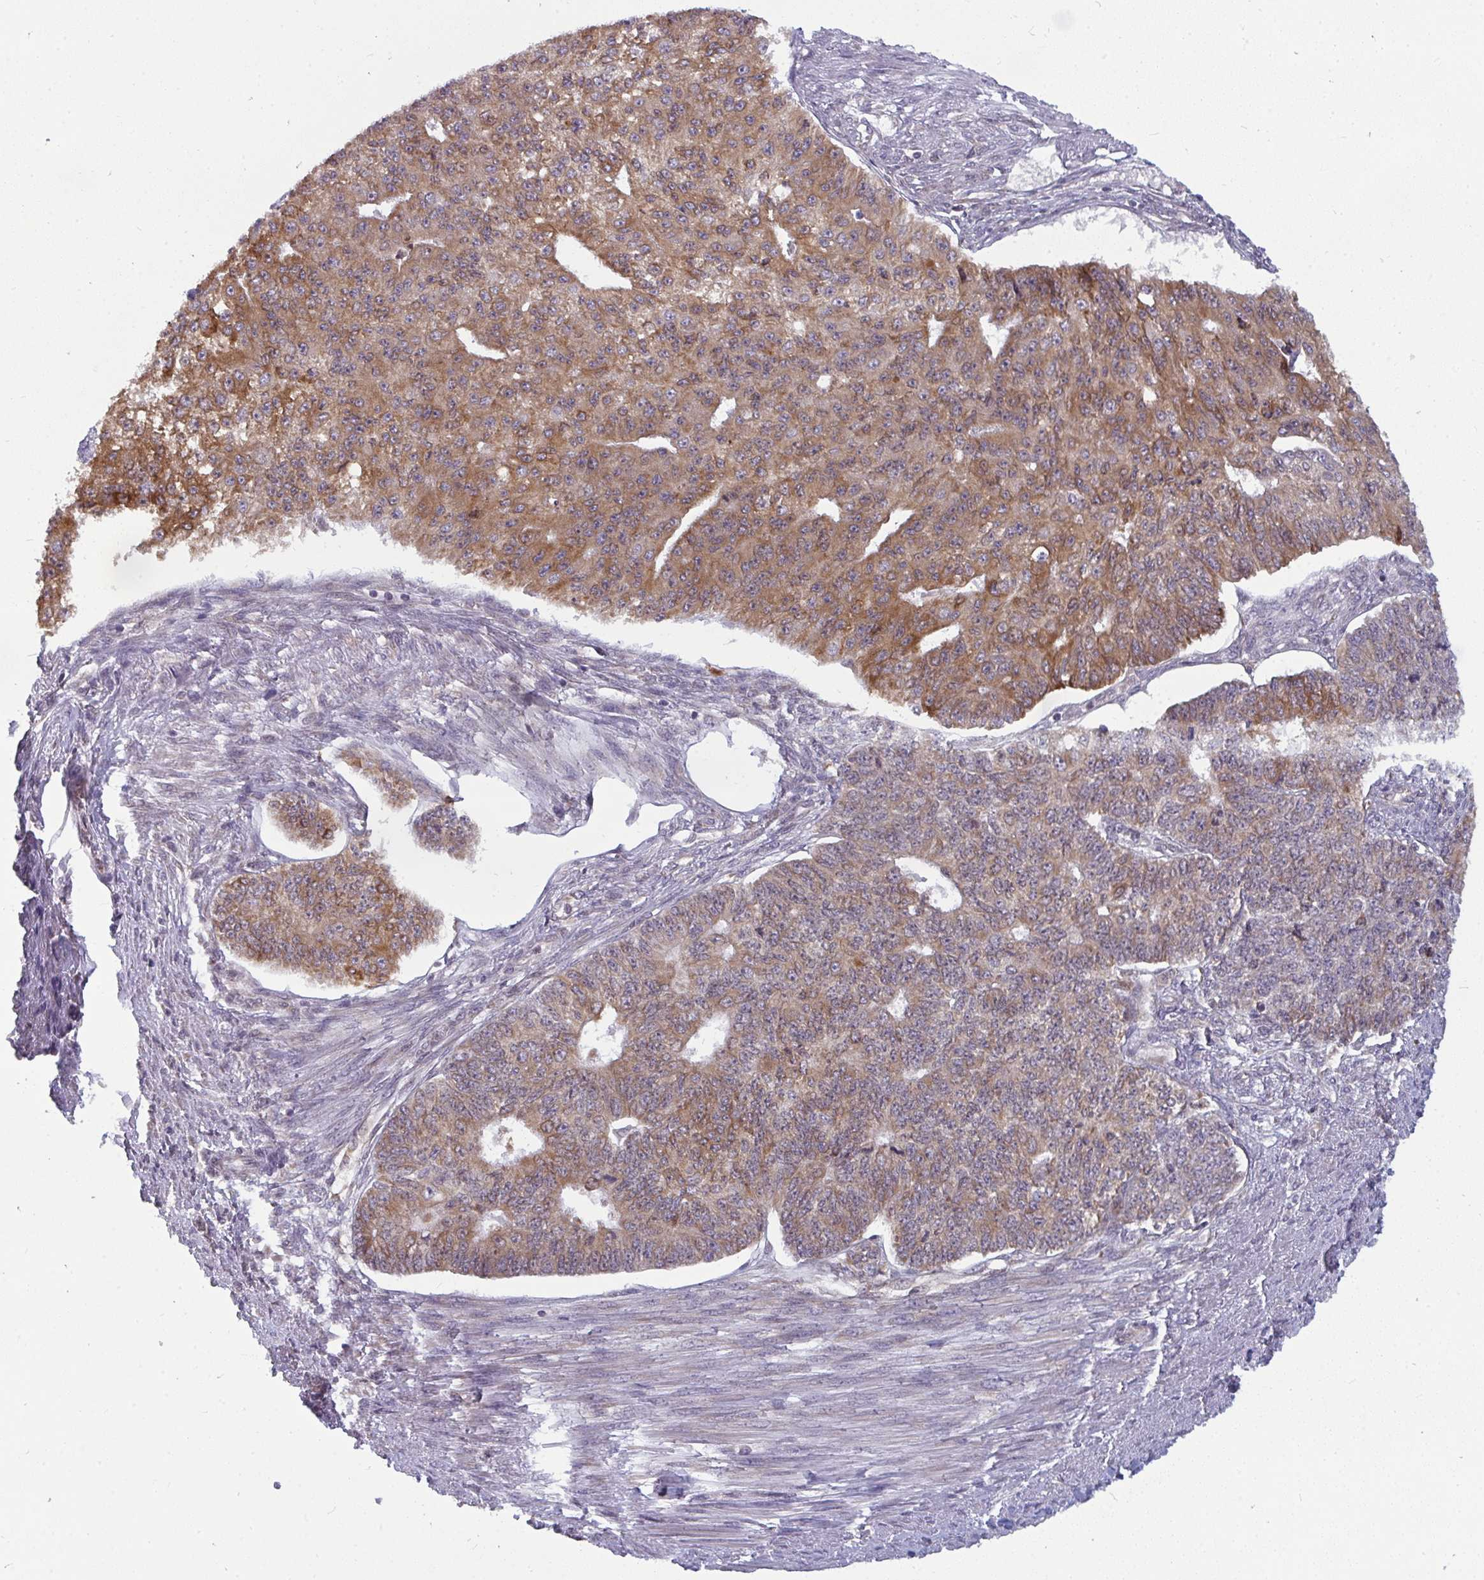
{"staining": {"intensity": "moderate", "quantity": ">75%", "location": "cytoplasmic/membranous"}, "tissue": "endometrial cancer", "cell_type": "Tumor cells", "image_type": "cancer", "snomed": [{"axis": "morphology", "description": "Adenocarcinoma, NOS"}, {"axis": "topography", "description": "Endometrium"}], "caption": "Human endometrial cancer stained with a brown dye exhibits moderate cytoplasmic/membranous positive expression in about >75% of tumor cells.", "gene": "LYSMD4", "patient": {"sex": "female", "age": 32}}